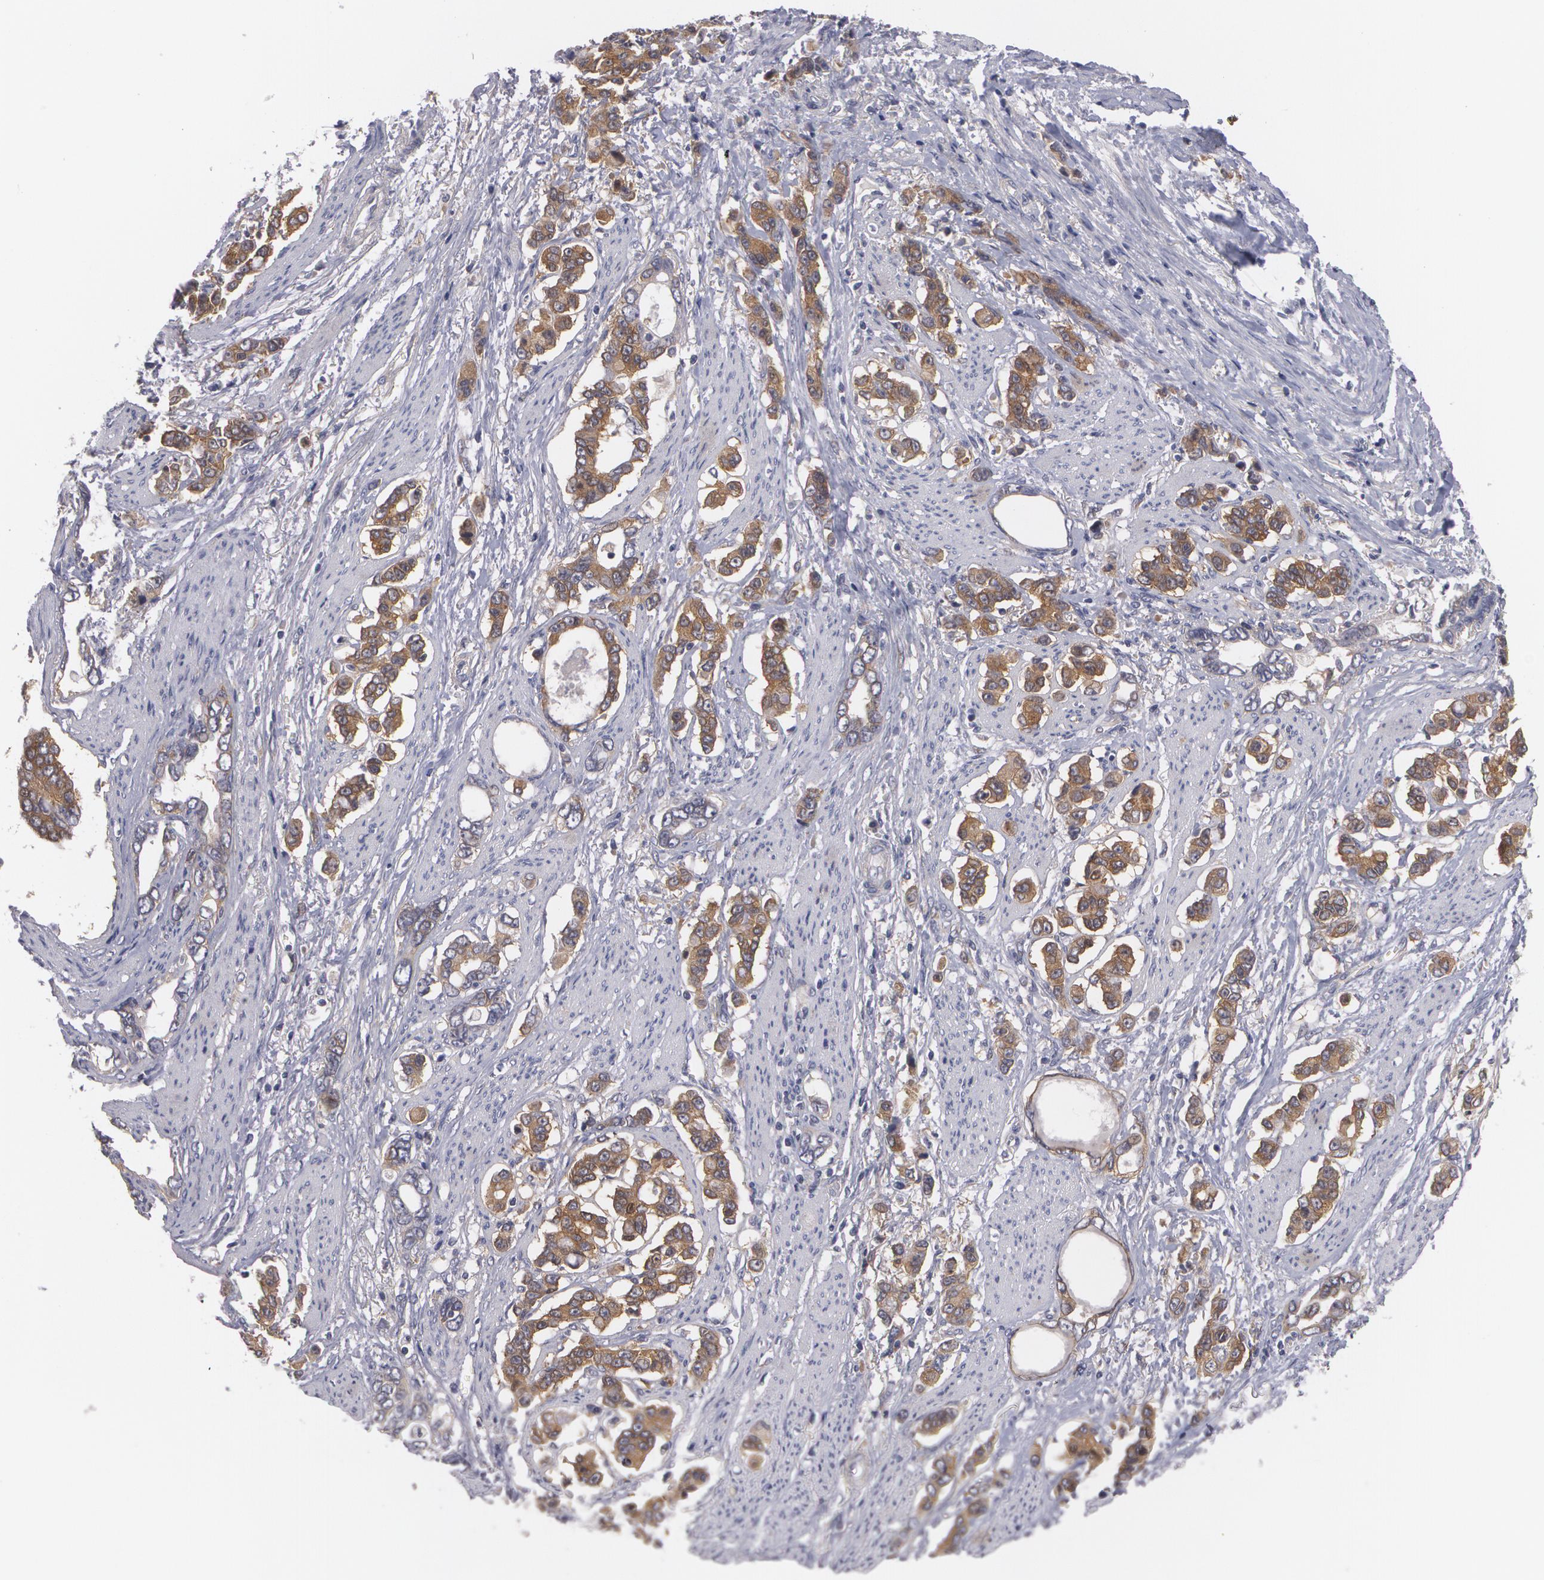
{"staining": {"intensity": "moderate", "quantity": ">75%", "location": "cytoplasmic/membranous"}, "tissue": "stomach cancer", "cell_type": "Tumor cells", "image_type": "cancer", "snomed": [{"axis": "morphology", "description": "Adenocarcinoma, NOS"}, {"axis": "topography", "description": "Stomach"}], "caption": "Moderate cytoplasmic/membranous positivity is appreciated in approximately >75% of tumor cells in adenocarcinoma (stomach).", "gene": "CASK", "patient": {"sex": "male", "age": 78}}